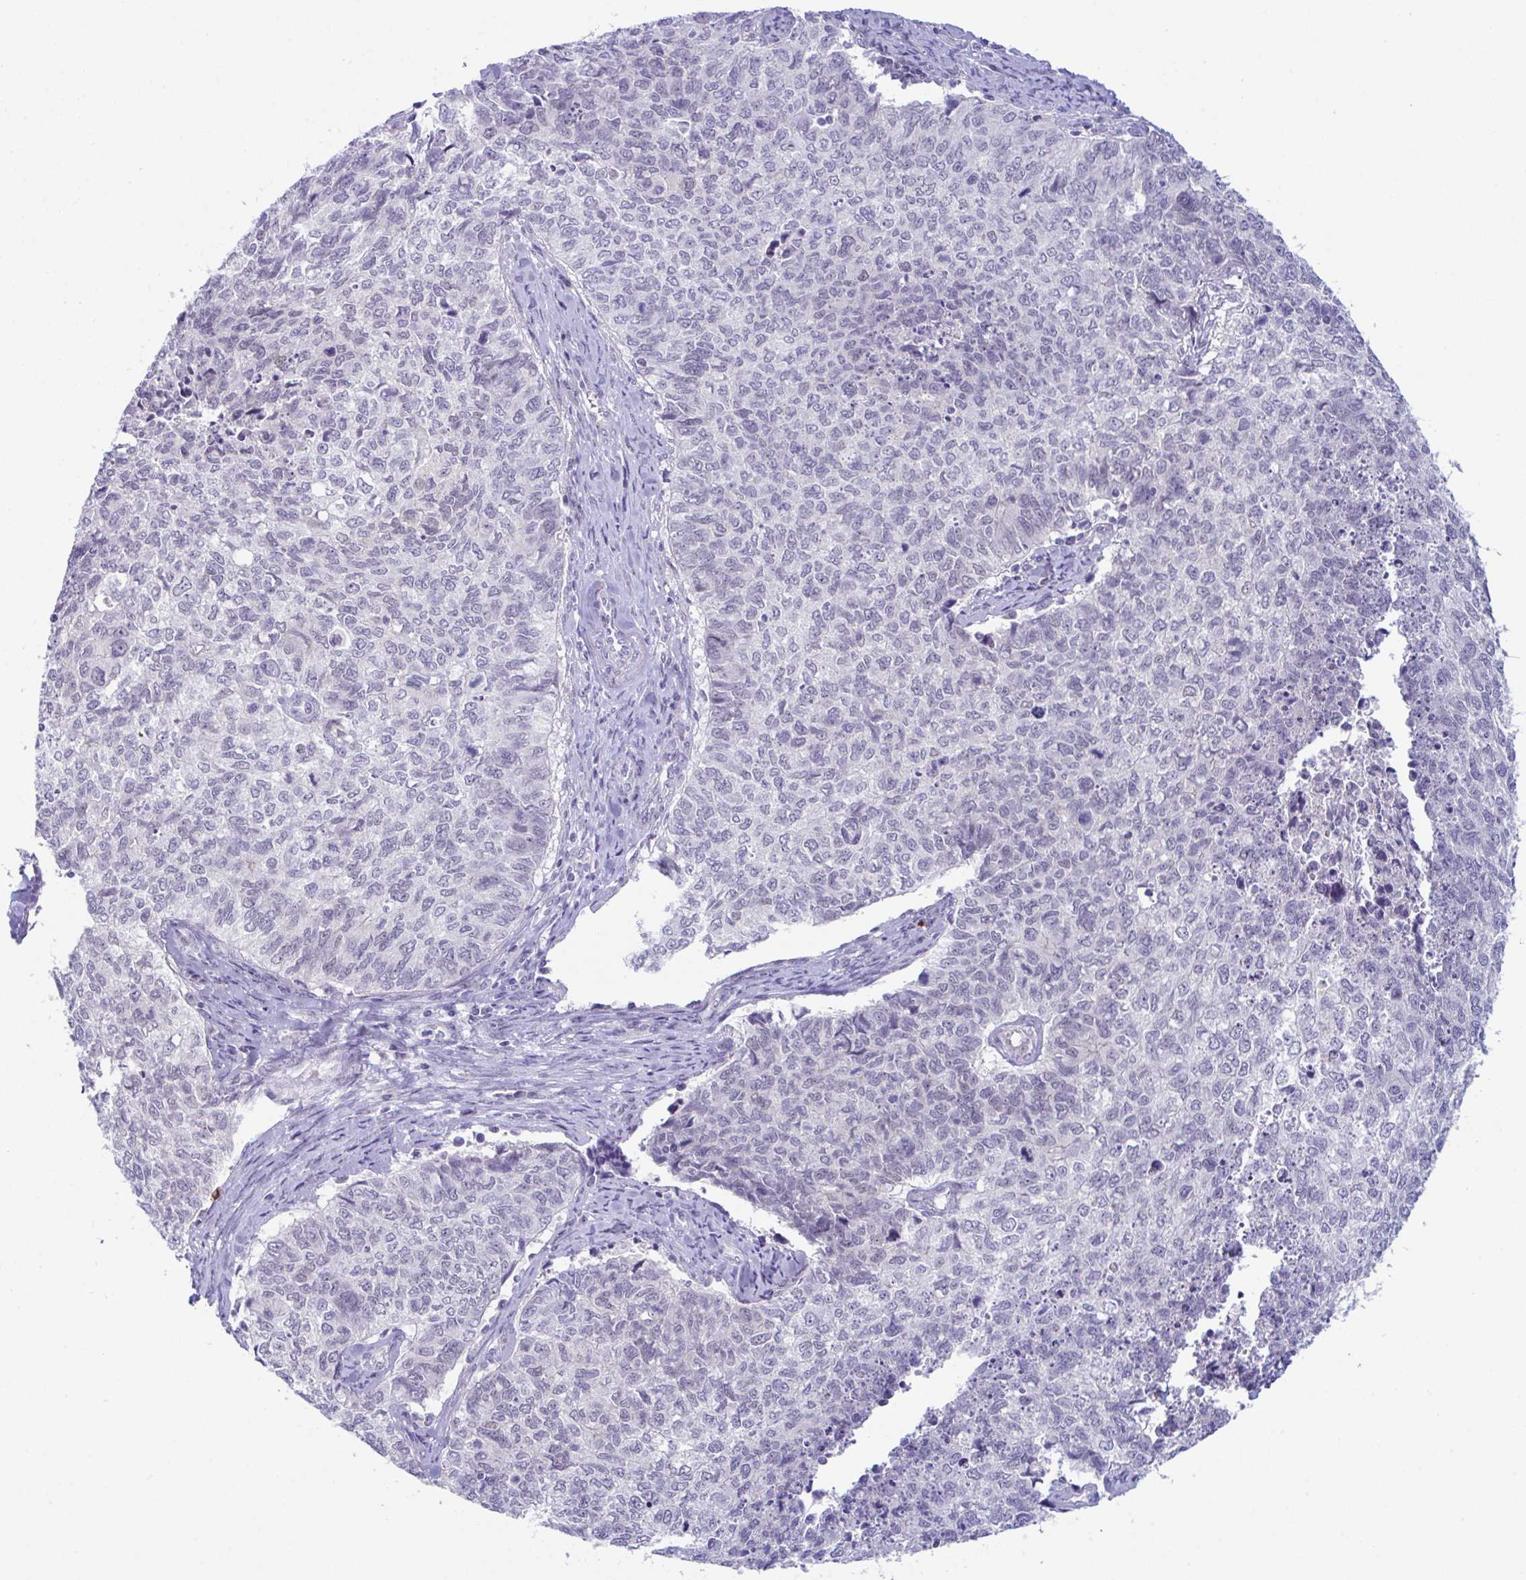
{"staining": {"intensity": "negative", "quantity": "none", "location": "none"}, "tissue": "cervical cancer", "cell_type": "Tumor cells", "image_type": "cancer", "snomed": [{"axis": "morphology", "description": "Adenocarcinoma, NOS"}, {"axis": "topography", "description": "Cervix"}], "caption": "An image of human adenocarcinoma (cervical) is negative for staining in tumor cells.", "gene": "USP35", "patient": {"sex": "female", "age": 63}}